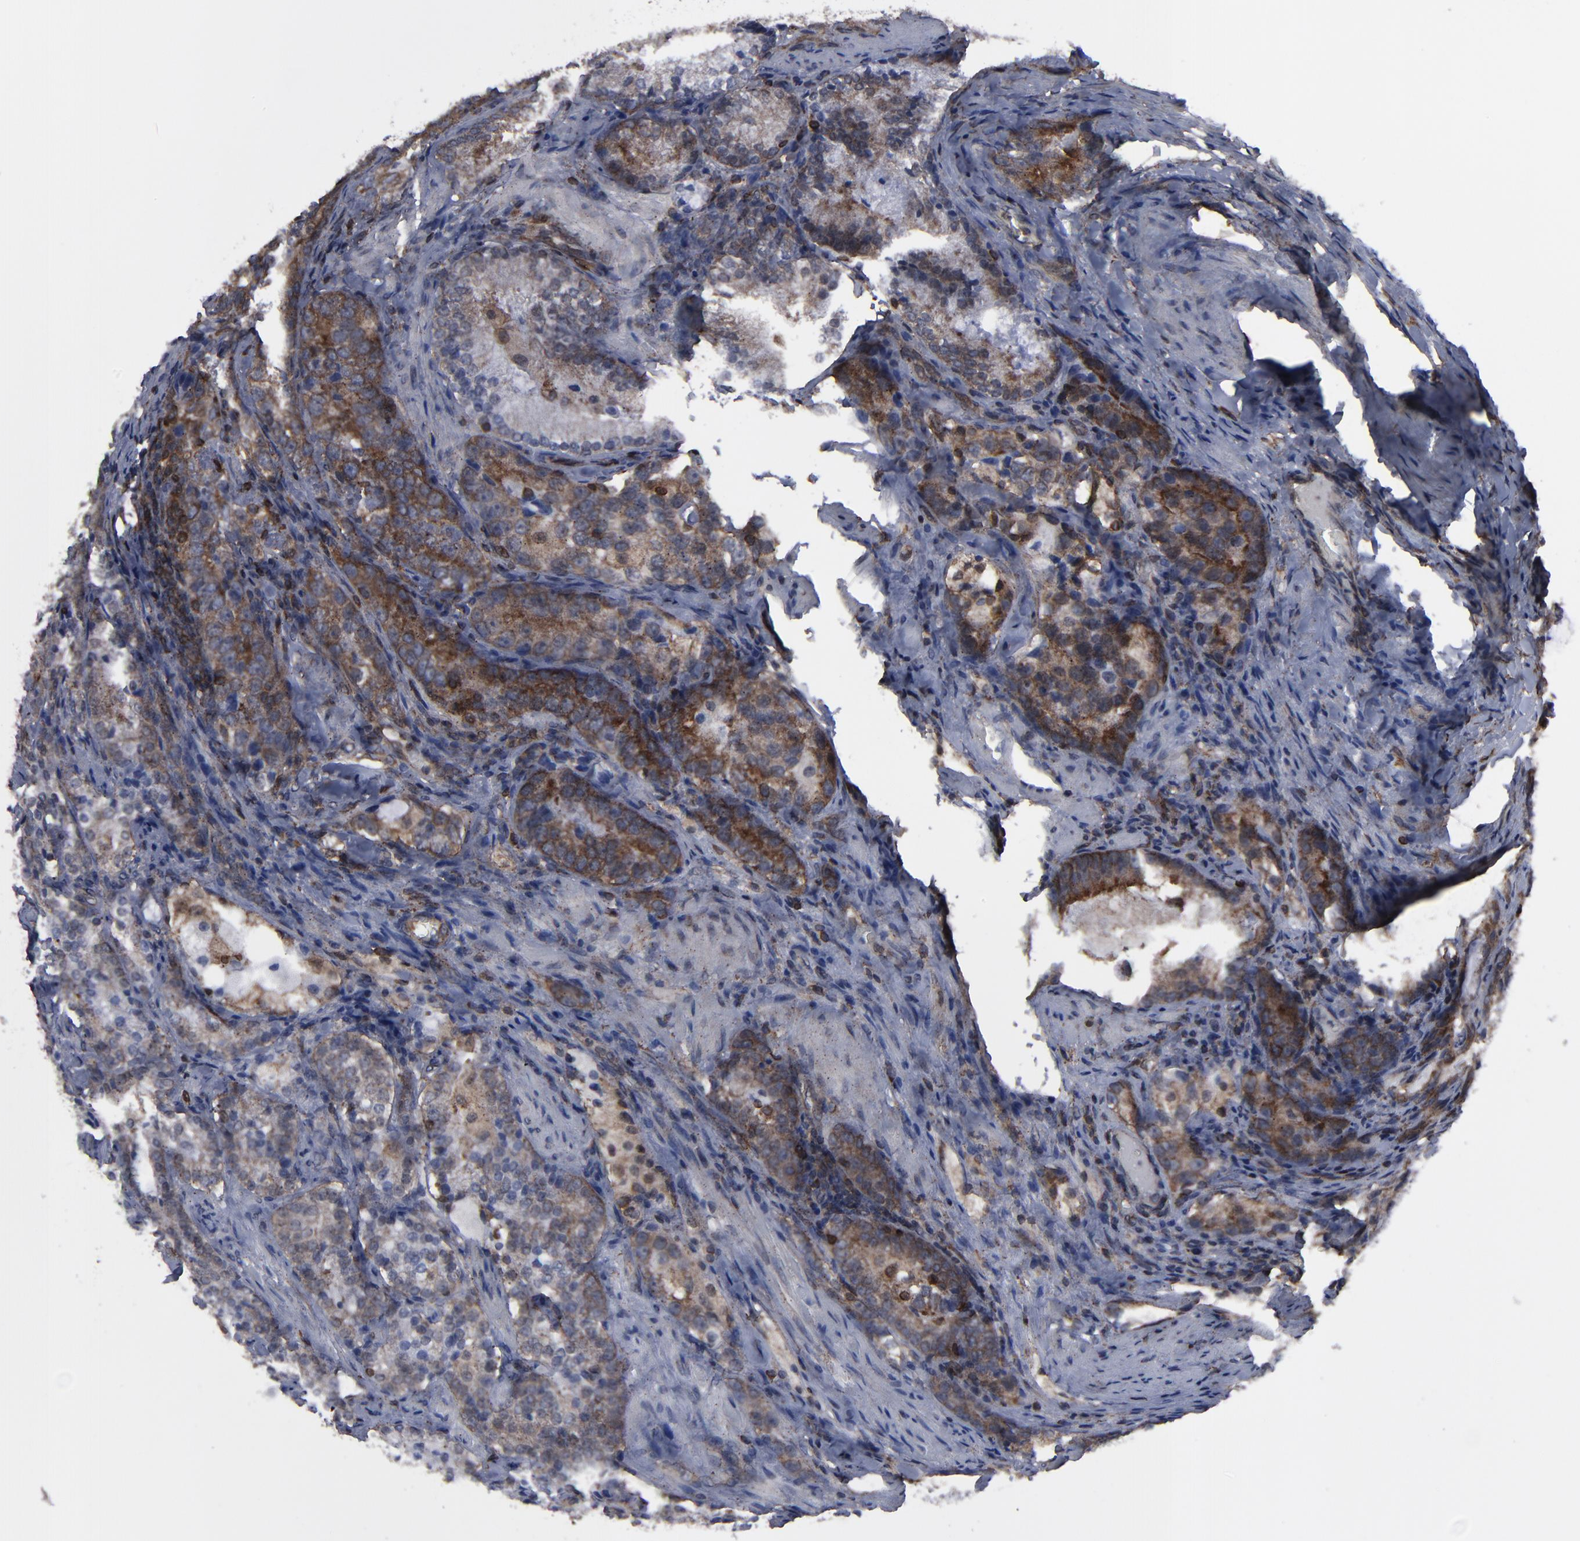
{"staining": {"intensity": "moderate", "quantity": ">75%", "location": "cytoplasmic/membranous"}, "tissue": "prostate cancer", "cell_type": "Tumor cells", "image_type": "cancer", "snomed": [{"axis": "morphology", "description": "Adenocarcinoma, High grade"}, {"axis": "topography", "description": "Prostate"}], "caption": "Adenocarcinoma (high-grade) (prostate) stained with immunohistochemistry demonstrates moderate cytoplasmic/membranous expression in about >75% of tumor cells. The staining was performed using DAB, with brown indicating positive protein expression. Nuclei are stained blue with hematoxylin.", "gene": "KIAA2026", "patient": {"sex": "male", "age": 63}}